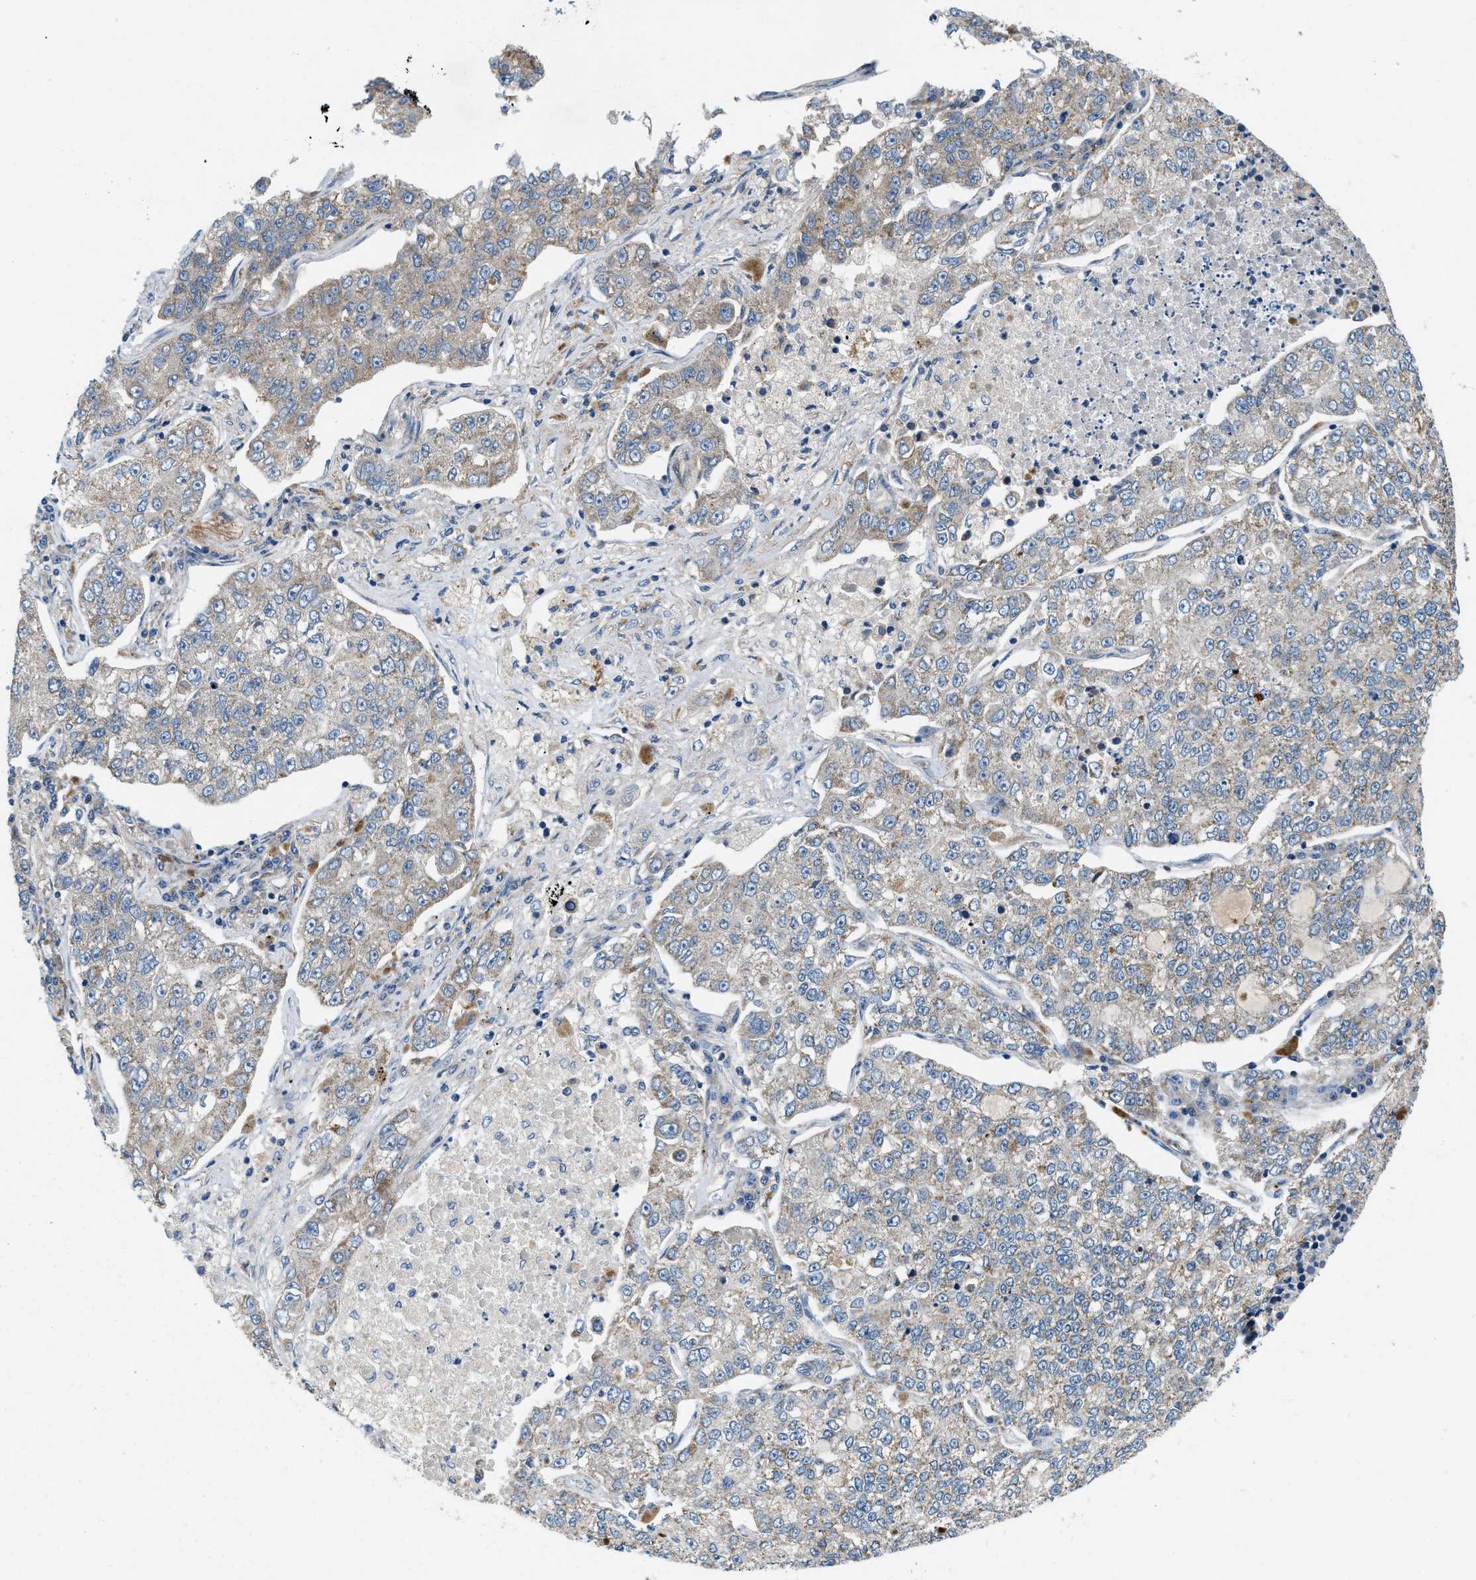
{"staining": {"intensity": "weak", "quantity": "25%-75%", "location": "cytoplasmic/membranous"}, "tissue": "lung cancer", "cell_type": "Tumor cells", "image_type": "cancer", "snomed": [{"axis": "morphology", "description": "Adenocarcinoma, NOS"}, {"axis": "topography", "description": "Lung"}], "caption": "Immunohistochemical staining of human lung cancer (adenocarcinoma) demonstrates low levels of weak cytoplasmic/membranous positivity in approximately 25%-75% of tumor cells.", "gene": "ZNF599", "patient": {"sex": "male", "age": 49}}